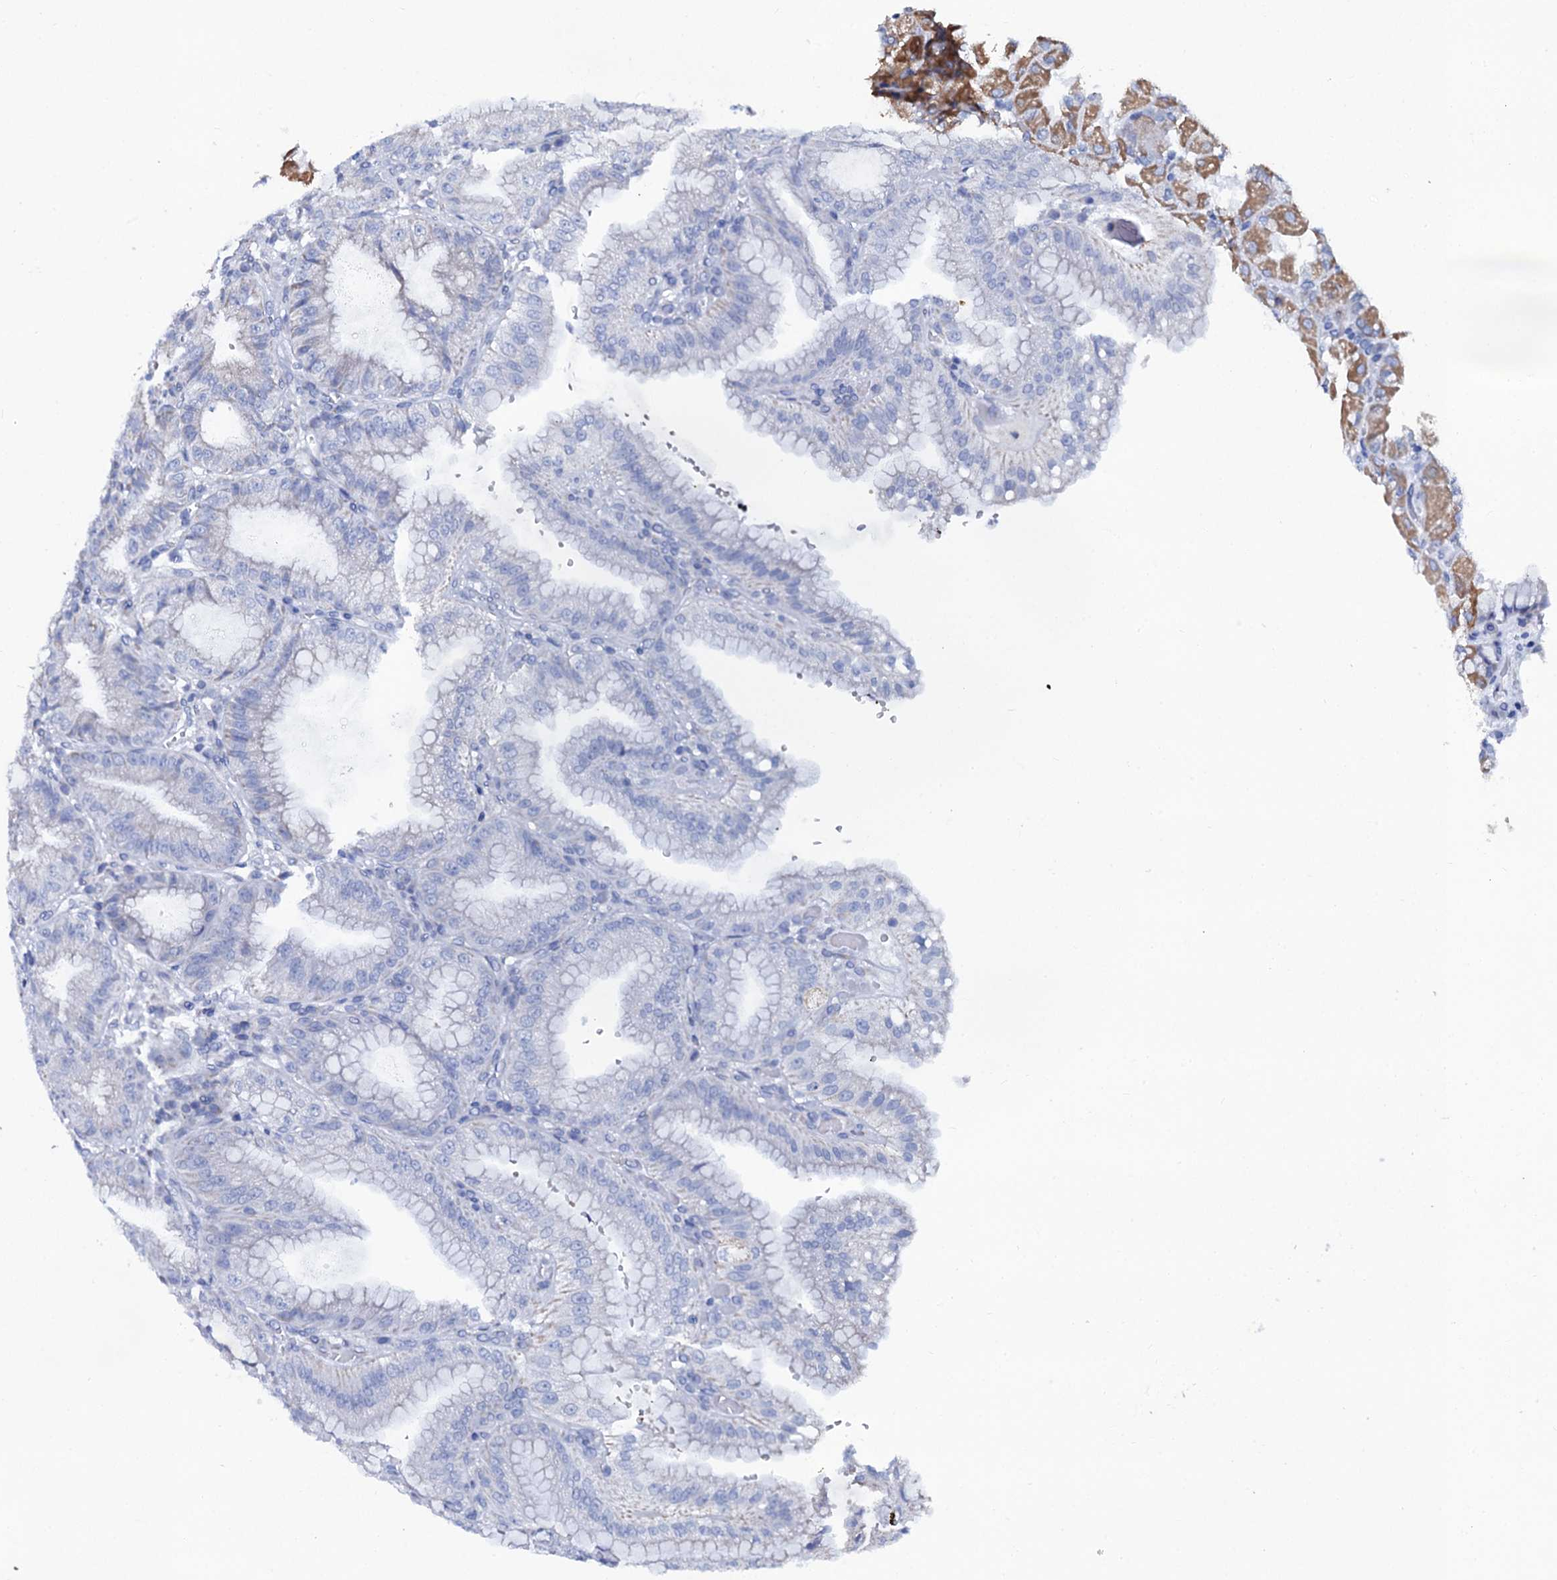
{"staining": {"intensity": "moderate", "quantity": "25%-75%", "location": "cytoplasmic/membranous"}, "tissue": "stomach", "cell_type": "Glandular cells", "image_type": "normal", "snomed": [{"axis": "morphology", "description": "Normal tissue, NOS"}, {"axis": "topography", "description": "Stomach, upper"}, {"axis": "topography", "description": "Stomach, lower"}], "caption": "Normal stomach reveals moderate cytoplasmic/membranous staining in approximately 25%-75% of glandular cells, visualized by immunohistochemistry. The staining was performed using DAB, with brown indicating positive protein expression. Nuclei are stained blue with hematoxylin.", "gene": "SLC37A4", "patient": {"sex": "male", "age": 71}}